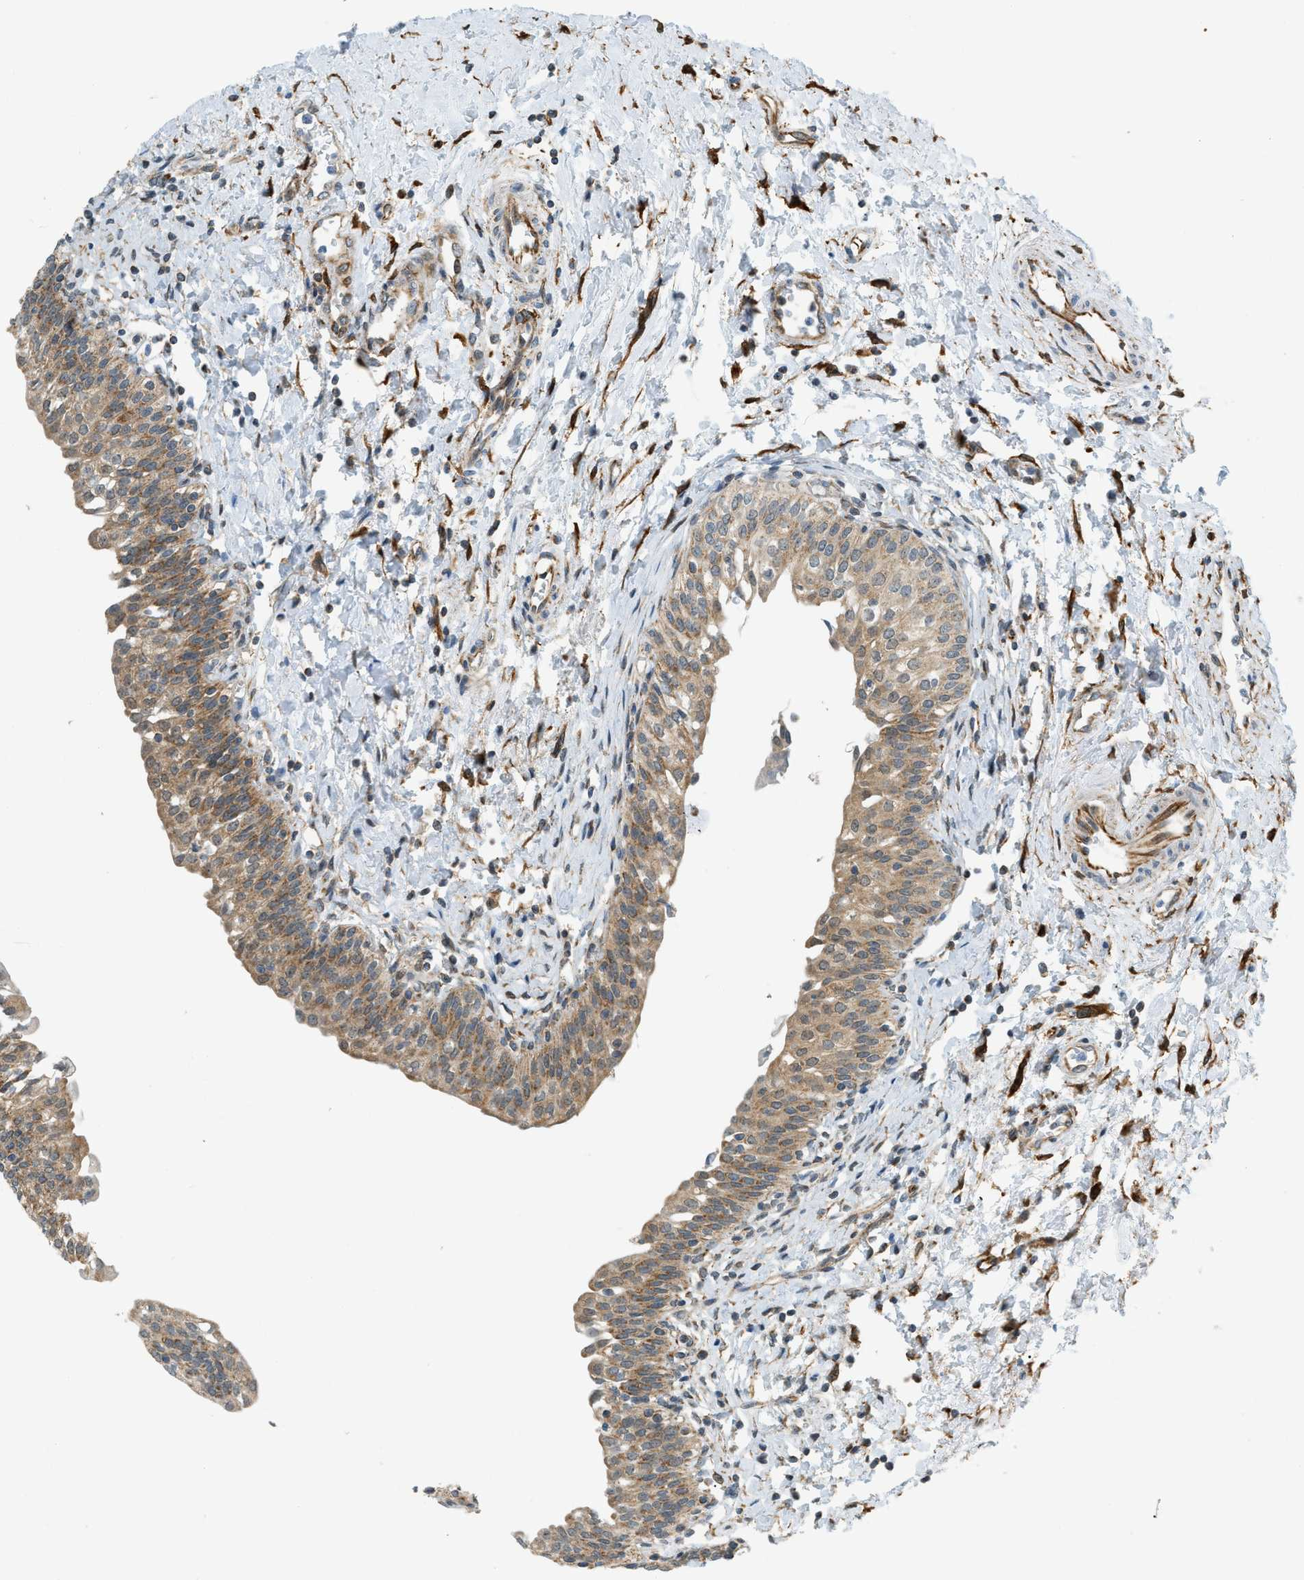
{"staining": {"intensity": "weak", "quantity": ">75%", "location": "cytoplasmic/membranous"}, "tissue": "urinary bladder", "cell_type": "Urothelial cells", "image_type": "normal", "snomed": [{"axis": "morphology", "description": "Normal tissue, NOS"}, {"axis": "topography", "description": "Urinary bladder"}], "caption": "Urothelial cells demonstrate weak cytoplasmic/membranous expression in approximately >75% of cells in normal urinary bladder.", "gene": "PIGG", "patient": {"sex": "male", "age": 55}}